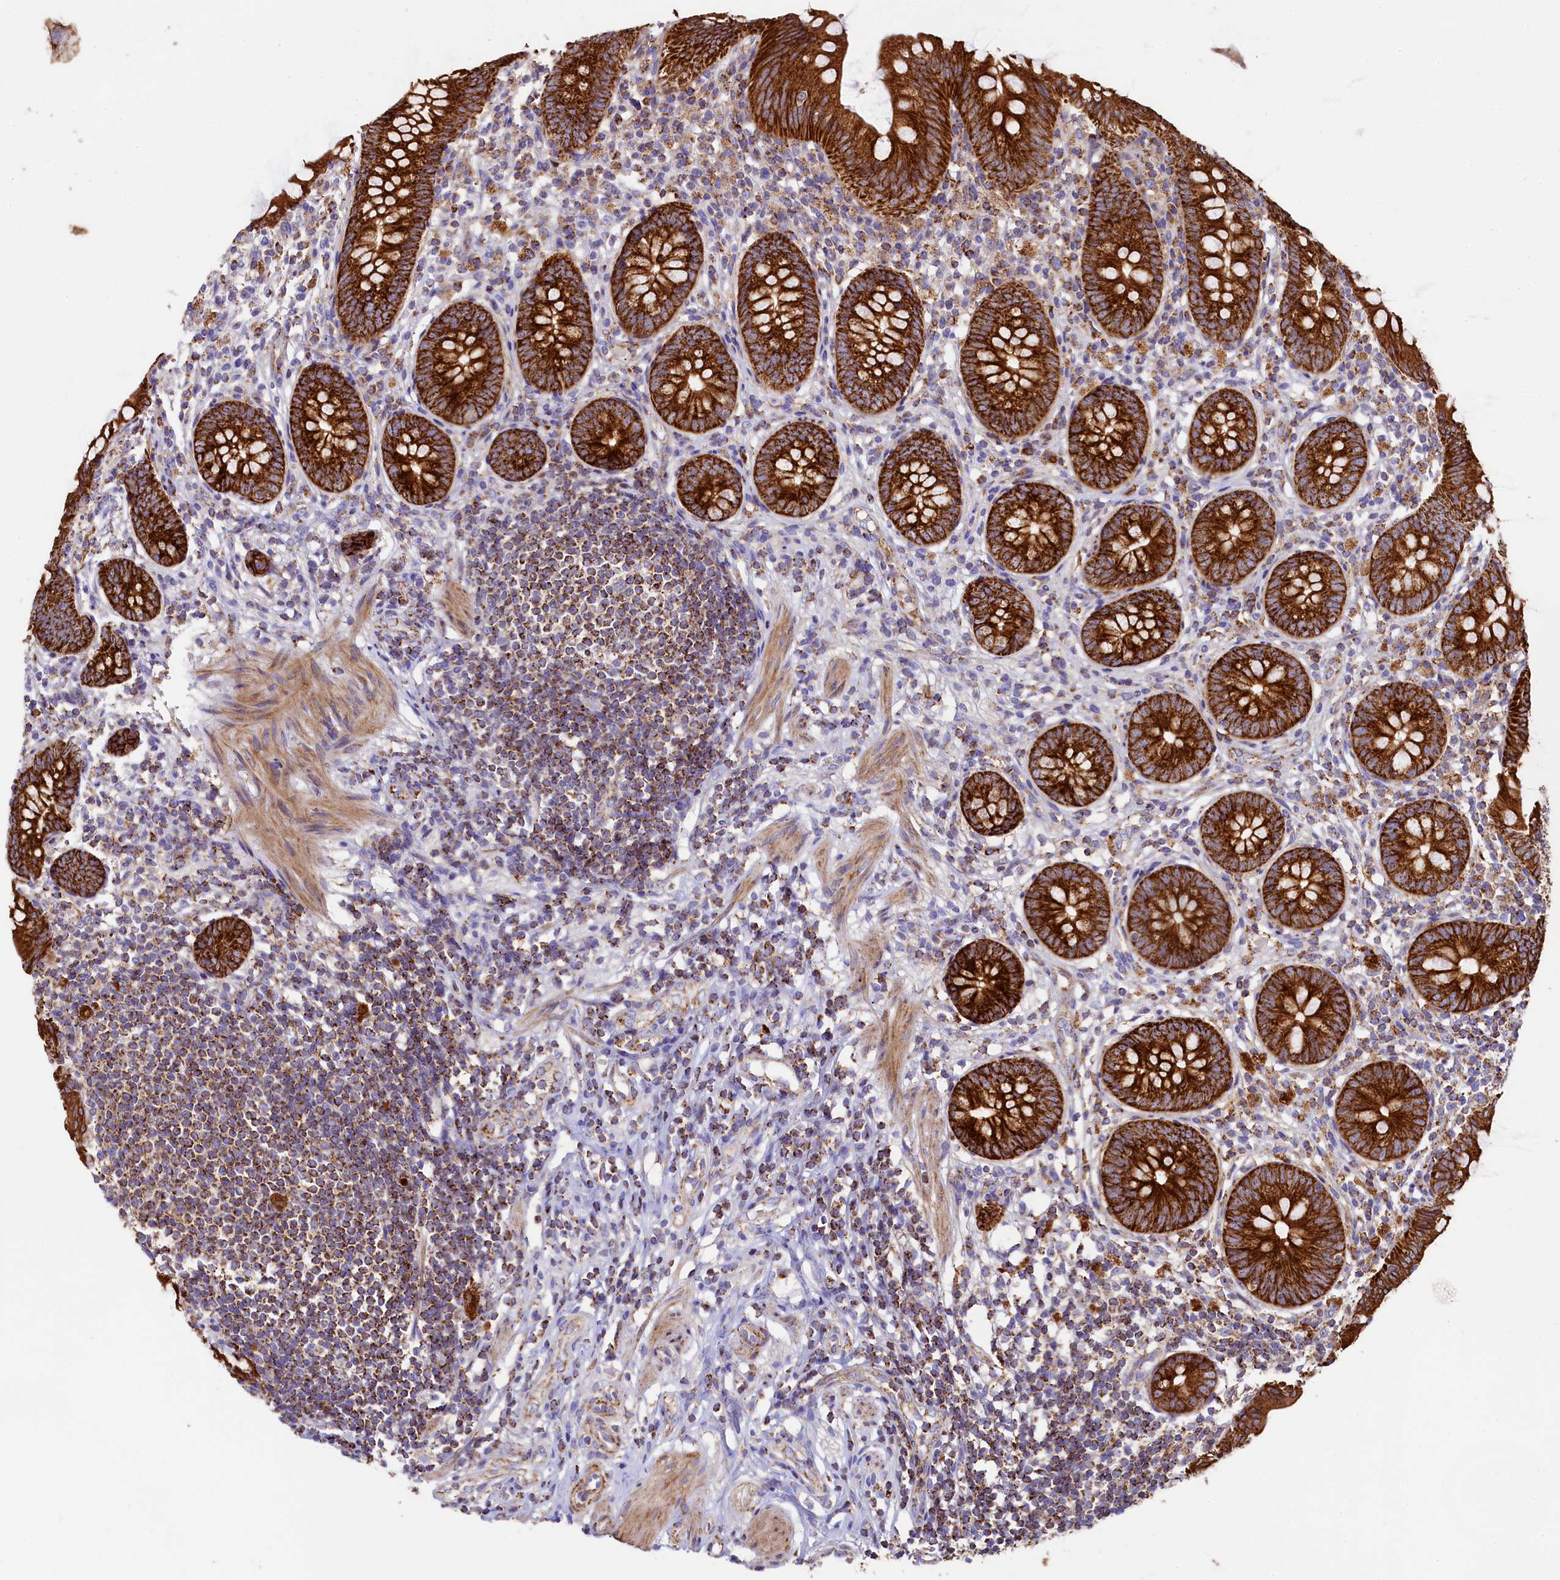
{"staining": {"intensity": "strong", "quantity": ">75%", "location": "cytoplasmic/membranous"}, "tissue": "appendix", "cell_type": "Glandular cells", "image_type": "normal", "snomed": [{"axis": "morphology", "description": "Normal tissue, NOS"}, {"axis": "topography", "description": "Appendix"}], "caption": "Protein expression analysis of benign appendix displays strong cytoplasmic/membranous positivity in about >75% of glandular cells.", "gene": "CLYBL", "patient": {"sex": "female", "age": 62}}